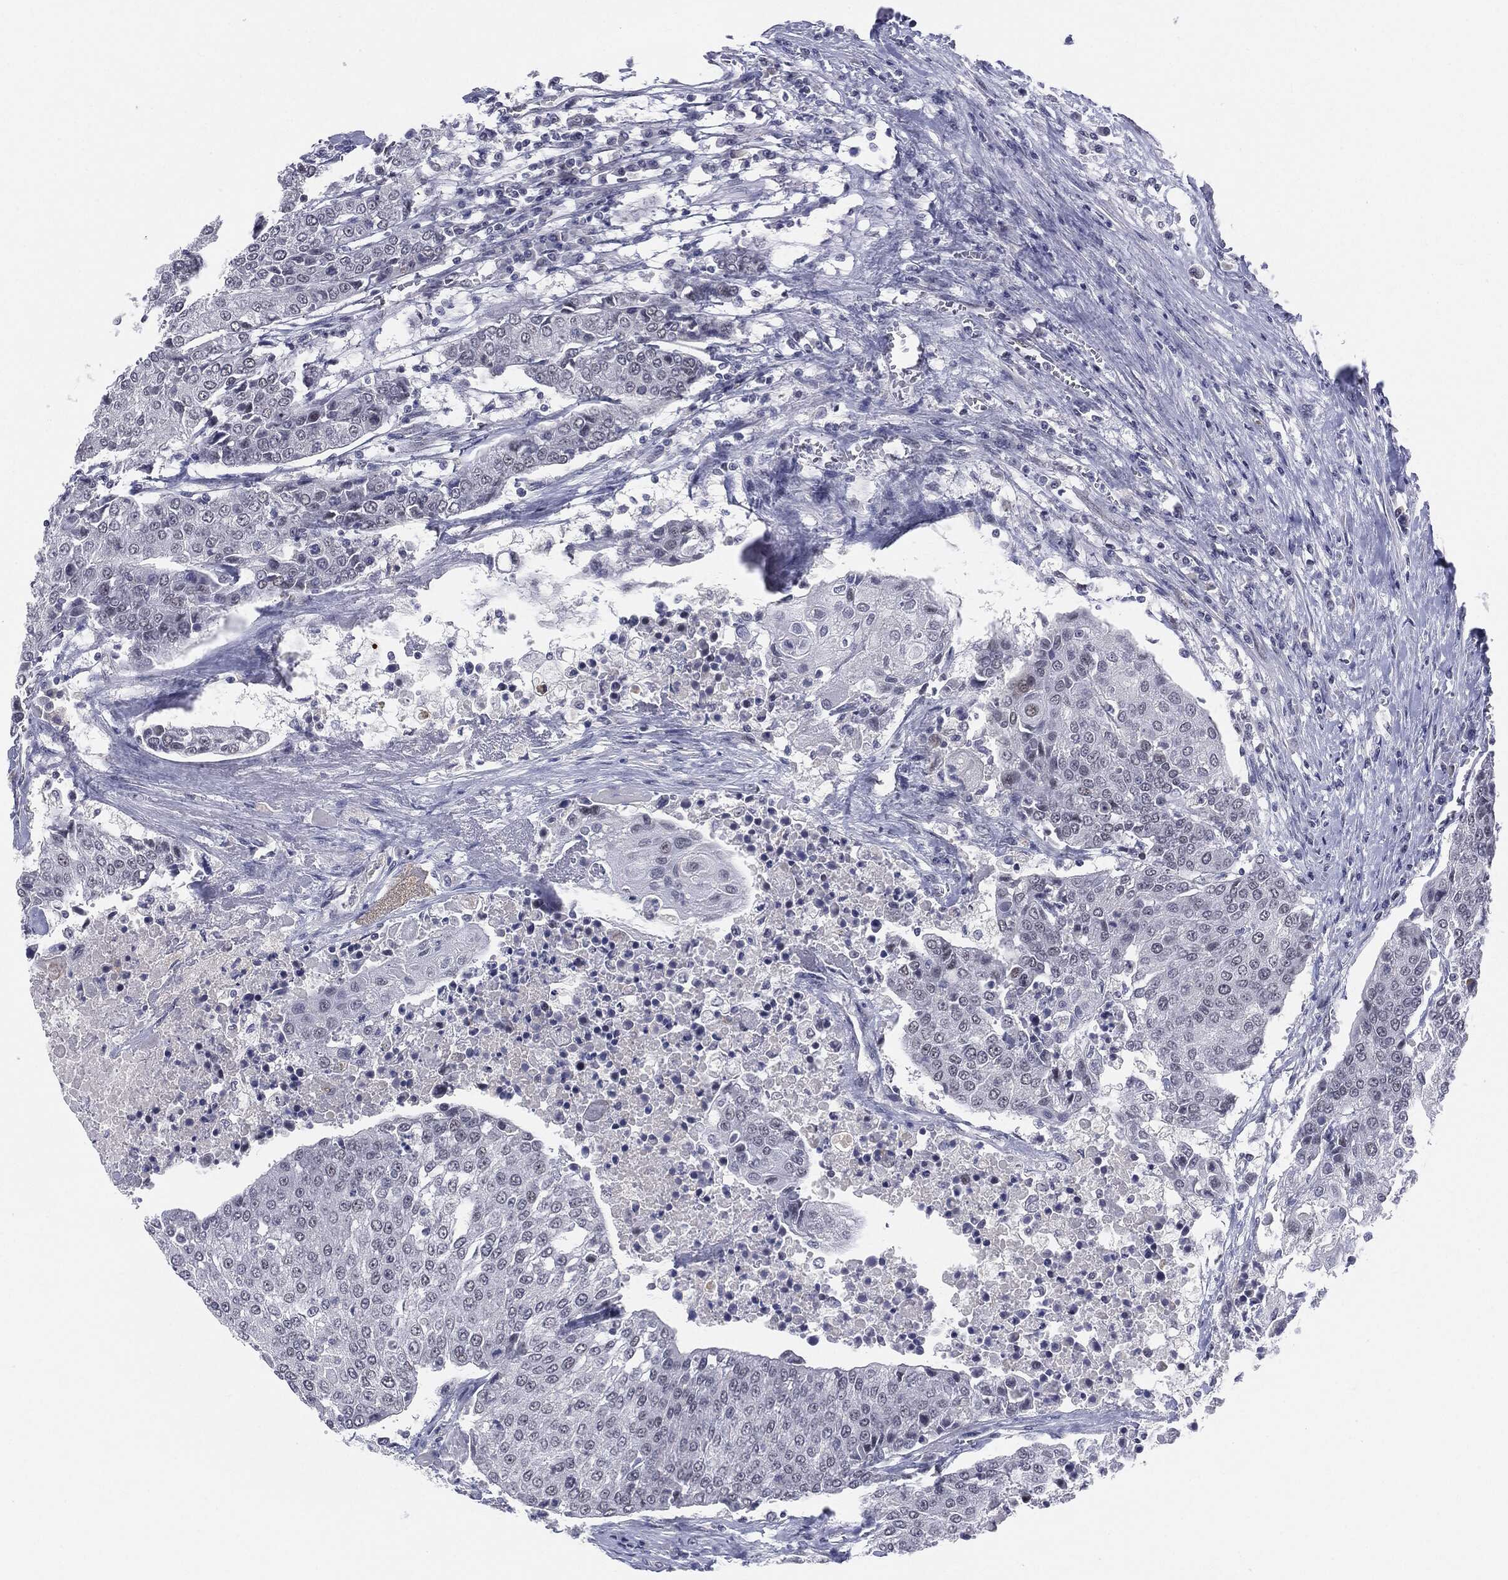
{"staining": {"intensity": "negative", "quantity": "none", "location": "none"}, "tissue": "urothelial cancer", "cell_type": "Tumor cells", "image_type": "cancer", "snomed": [{"axis": "morphology", "description": "Urothelial carcinoma, High grade"}, {"axis": "topography", "description": "Urinary bladder"}], "caption": "This is a photomicrograph of IHC staining of high-grade urothelial carcinoma, which shows no positivity in tumor cells. (Stains: DAB (3,3'-diaminobenzidine) IHC with hematoxylin counter stain, Microscopy: brightfield microscopy at high magnification).", "gene": "SLC5A5", "patient": {"sex": "female", "age": 85}}